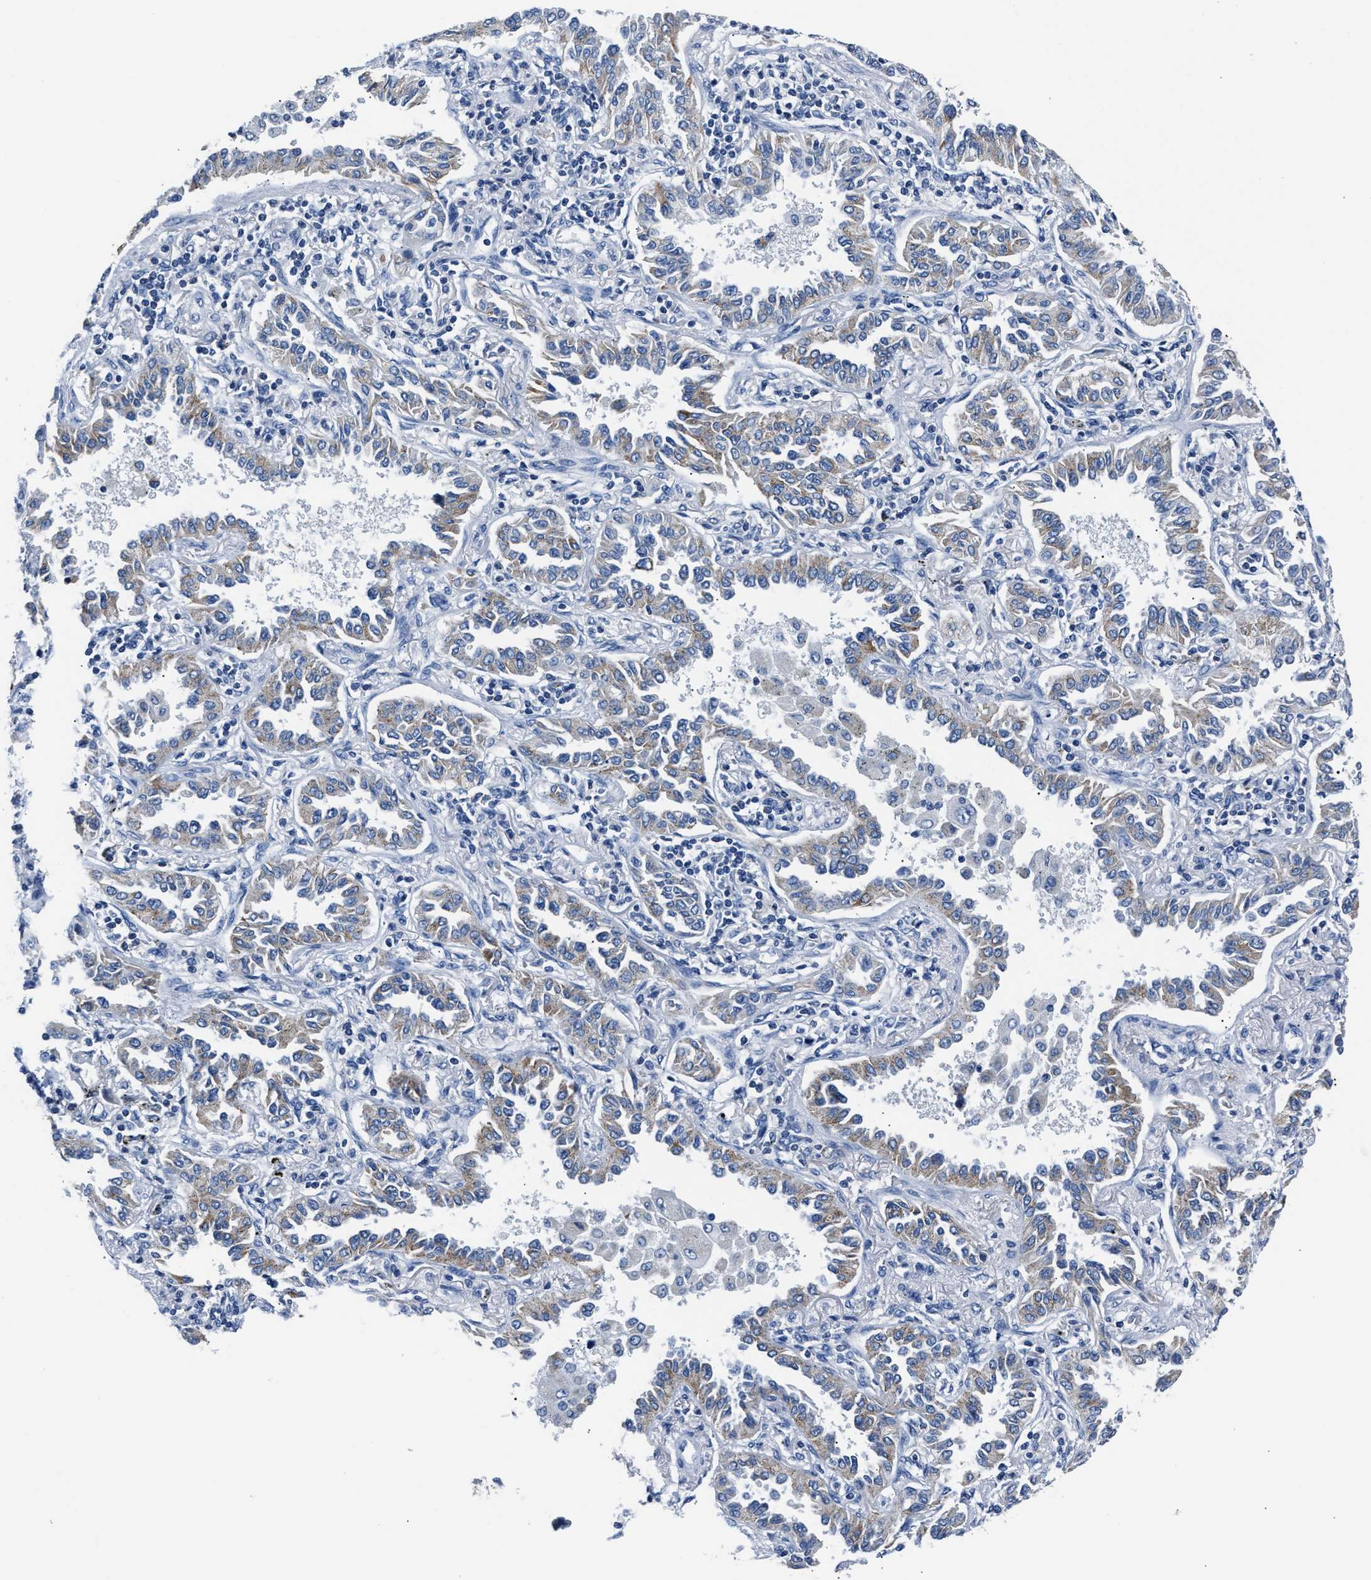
{"staining": {"intensity": "weak", "quantity": ">75%", "location": "cytoplasmic/membranous"}, "tissue": "lung cancer", "cell_type": "Tumor cells", "image_type": "cancer", "snomed": [{"axis": "morphology", "description": "Normal tissue, NOS"}, {"axis": "morphology", "description": "Adenocarcinoma, NOS"}, {"axis": "topography", "description": "Lung"}], "caption": "Immunohistochemical staining of lung cancer displays low levels of weak cytoplasmic/membranous positivity in about >75% of tumor cells.", "gene": "AMACR", "patient": {"sex": "male", "age": 59}}